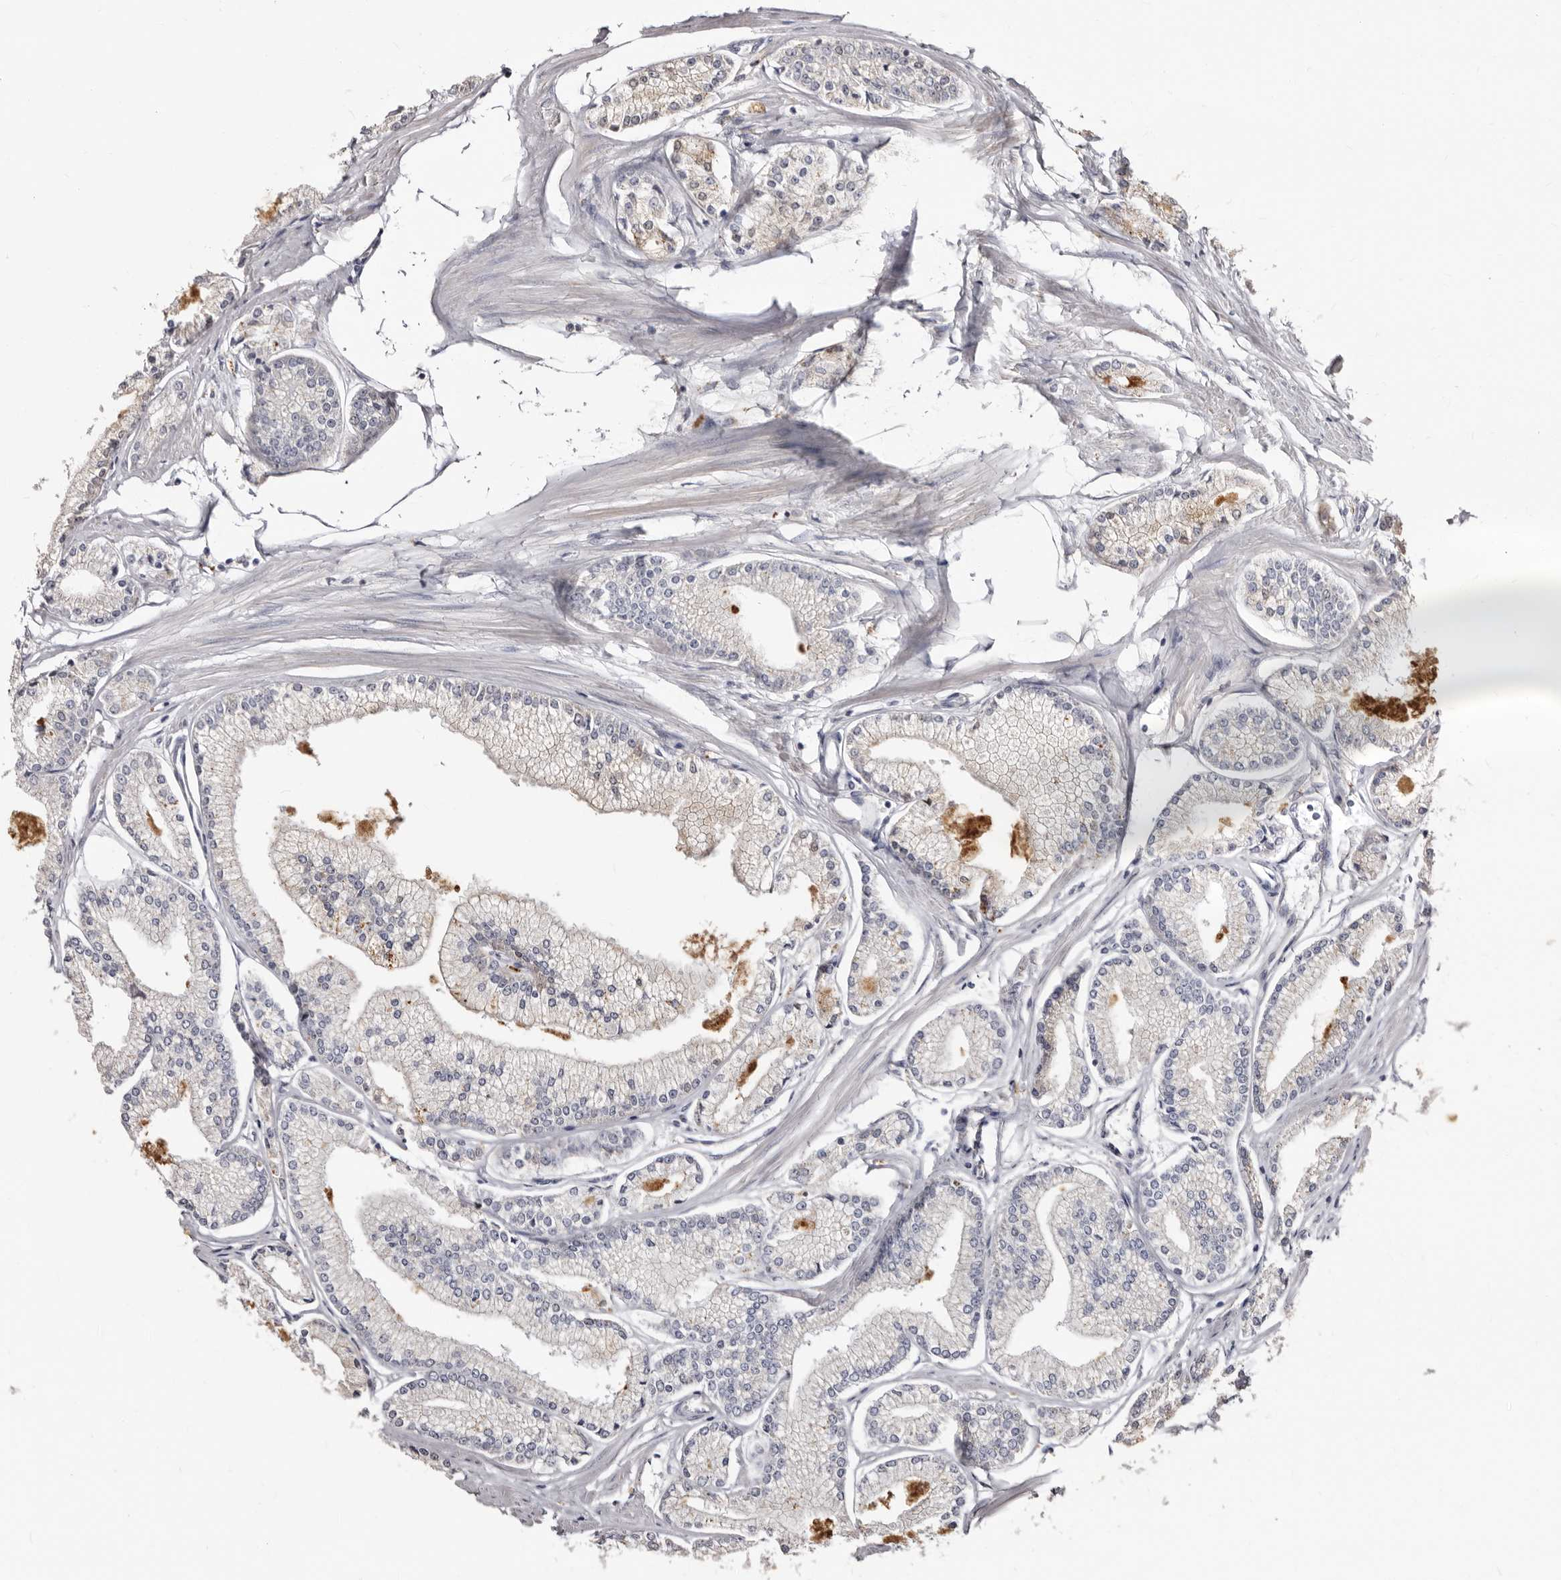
{"staining": {"intensity": "negative", "quantity": "none", "location": "none"}, "tissue": "prostate cancer", "cell_type": "Tumor cells", "image_type": "cancer", "snomed": [{"axis": "morphology", "description": "Adenocarcinoma, Low grade"}, {"axis": "topography", "description": "Prostate"}], "caption": "High magnification brightfield microscopy of prostate cancer stained with DAB (brown) and counterstained with hematoxylin (blue): tumor cells show no significant staining. (DAB IHC, high magnification).", "gene": "PTAFR", "patient": {"sex": "male", "age": 52}}